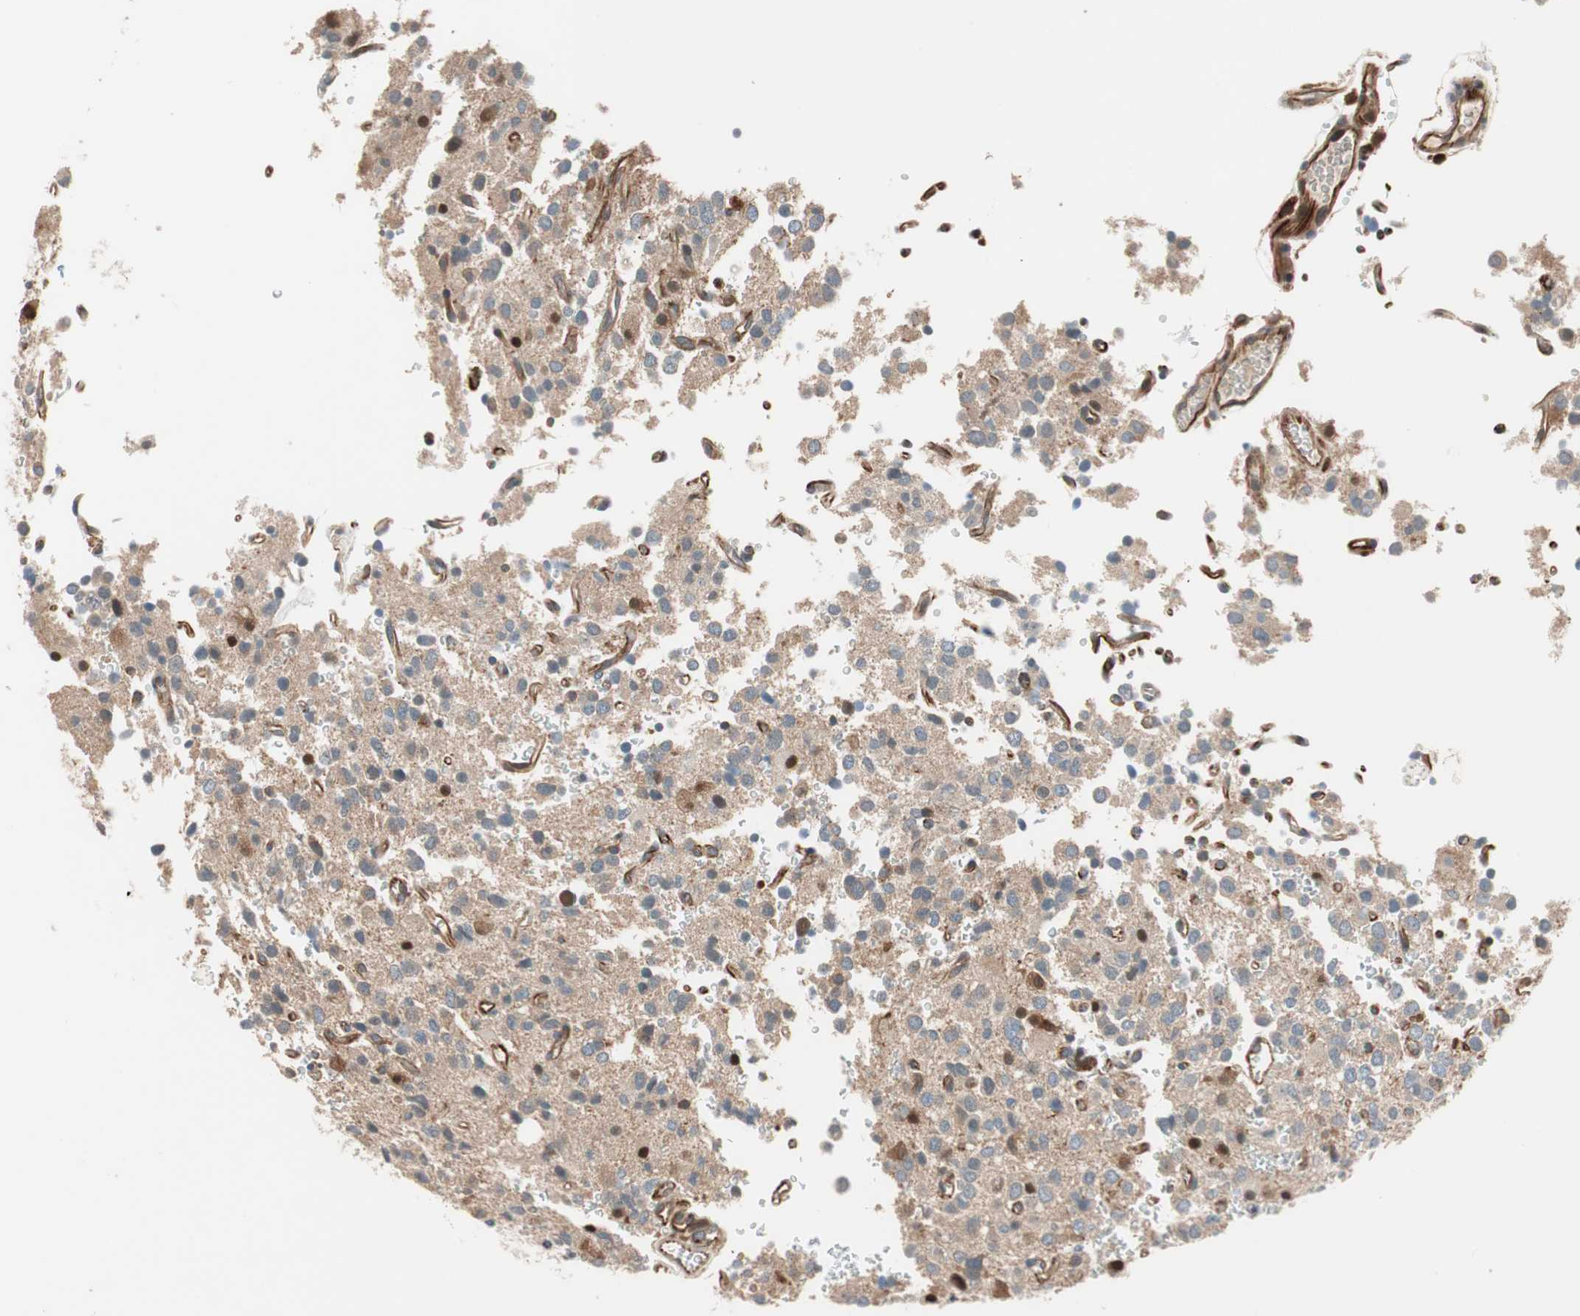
{"staining": {"intensity": "weak", "quantity": "<25%", "location": "cytoplasmic/membranous"}, "tissue": "glioma", "cell_type": "Tumor cells", "image_type": "cancer", "snomed": [{"axis": "morphology", "description": "Glioma, malignant, High grade"}, {"axis": "topography", "description": "Brain"}], "caption": "IHC photomicrograph of malignant glioma (high-grade) stained for a protein (brown), which displays no expression in tumor cells.", "gene": "PIK3R3", "patient": {"sex": "male", "age": 47}}